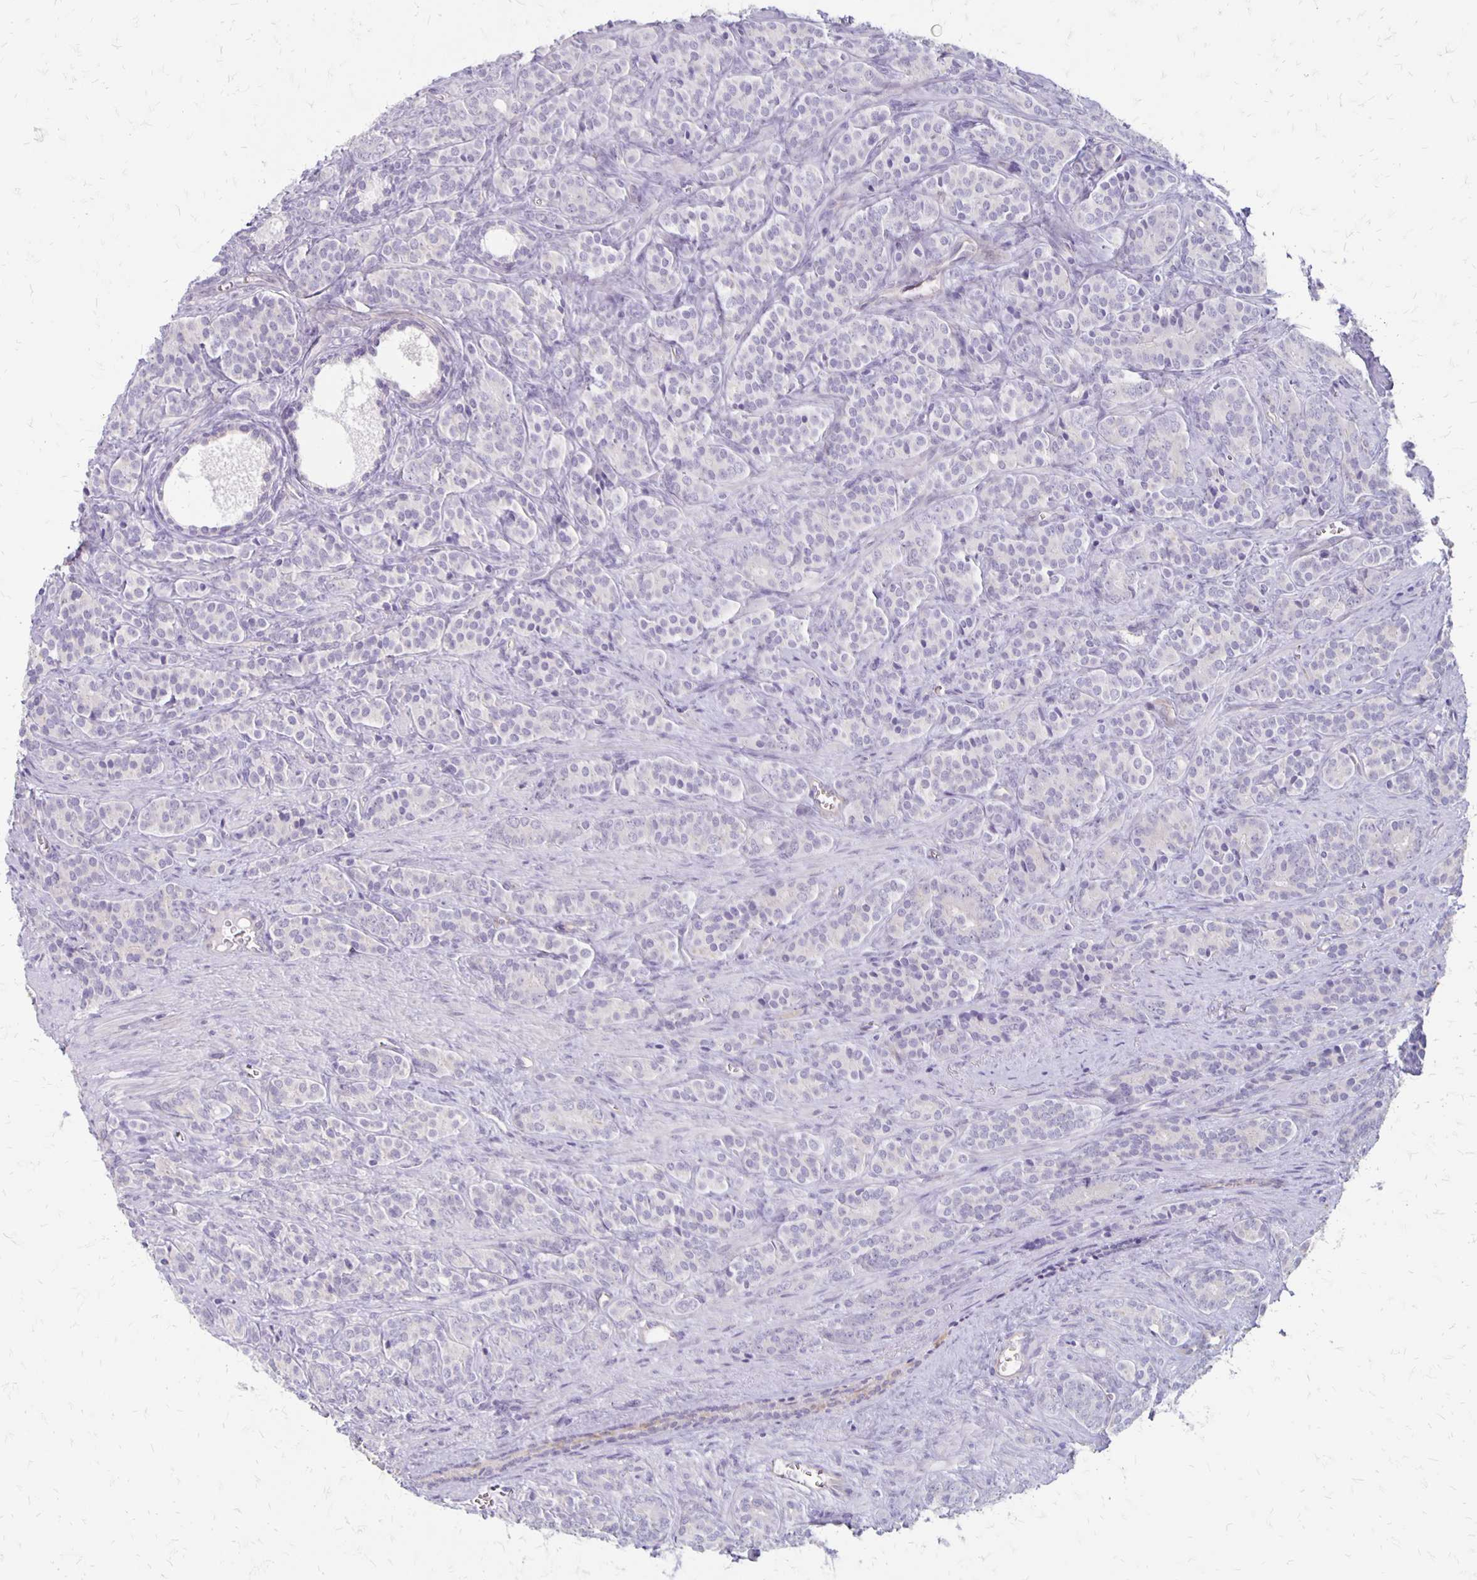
{"staining": {"intensity": "negative", "quantity": "none", "location": "none"}, "tissue": "prostate cancer", "cell_type": "Tumor cells", "image_type": "cancer", "snomed": [{"axis": "morphology", "description": "Adenocarcinoma, High grade"}, {"axis": "topography", "description": "Prostate"}], "caption": "High power microscopy histopathology image of an immunohistochemistry histopathology image of adenocarcinoma (high-grade) (prostate), revealing no significant positivity in tumor cells. The staining was performed using DAB to visualize the protein expression in brown, while the nuclei were stained in blue with hematoxylin (Magnification: 20x).", "gene": "HOMER1", "patient": {"sex": "male", "age": 84}}